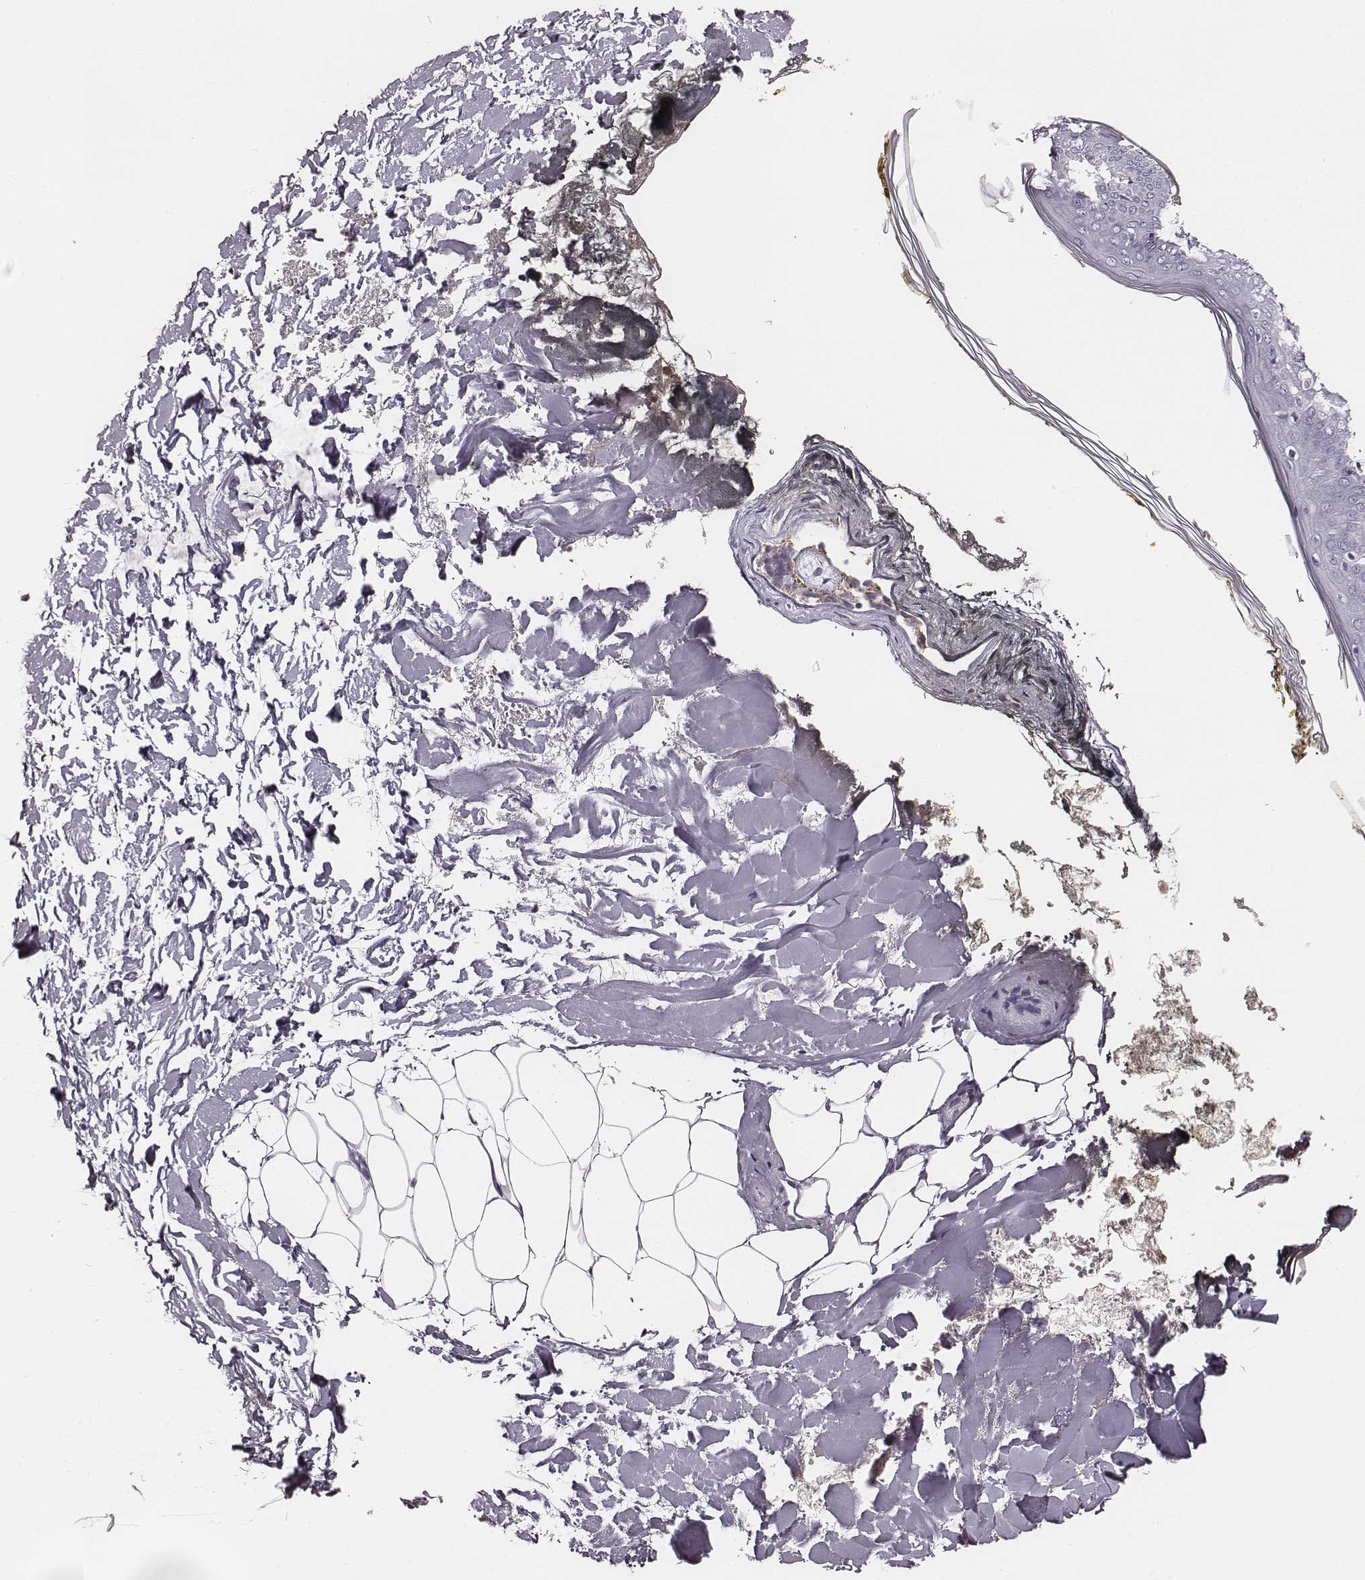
{"staining": {"intensity": "negative", "quantity": "none", "location": "none"}, "tissue": "skin", "cell_type": "Fibroblasts", "image_type": "normal", "snomed": [{"axis": "morphology", "description": "Normal tissue, NOS"}, {"axis": "topography", "description": "Skin"}], "caption": "High power microscopy histopathology image of an immunohistochemistry micrograph of normal skin, revealing no significant positivity in fibroblasts.", "gene": "UBL4B", "patient": {"sex": "female", "age": 34}}